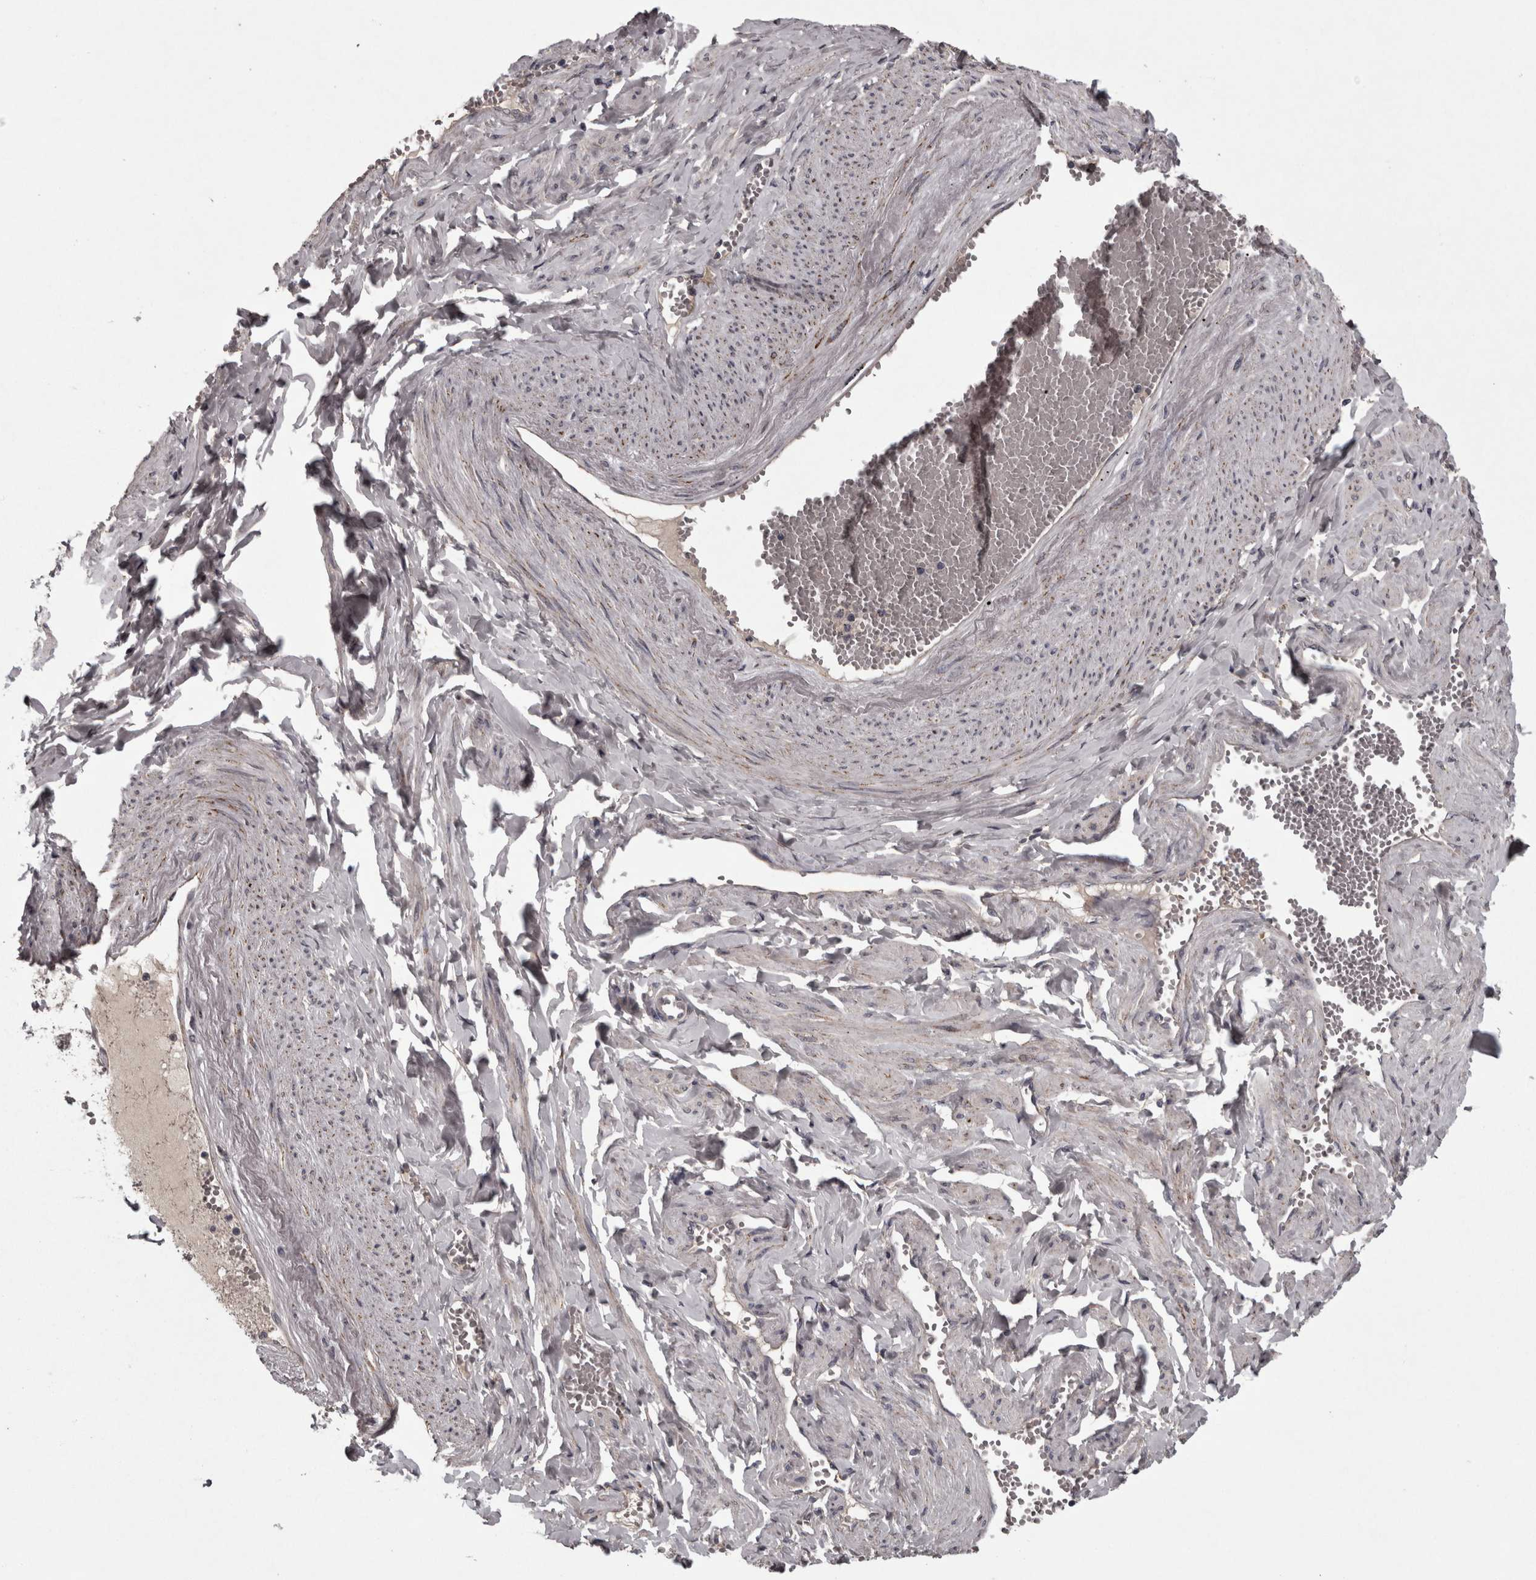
{"staining": {"intensity": "weak", "quantity": ">75%", "location": "cytoplasmic/membranous"}, "tissue": "soft tissue", "cell_type": "Fibroblasts", "image_type": "normal", "snomed": [{"axis": "morphology", "description": "Normal tissue, NOS"}, {"axis": "topography", "description": "Vascular tissue"}, {"axis": "topography", "description": "Fallopian tube"}, {"axis": "topography", "description": "Ovary"}], "caption": "DAB immunohistochemical staining of normal human soft tissue shows weak cytoplasmic/membranous protein positivity in about >75% of fibroblasts. (DAB (3,3'-diaminobenzidine) = brown stain, brightfield microscopy at high magnification).", "gene": "PCDH17", "patient": {"sex": "female", "age": 67}}